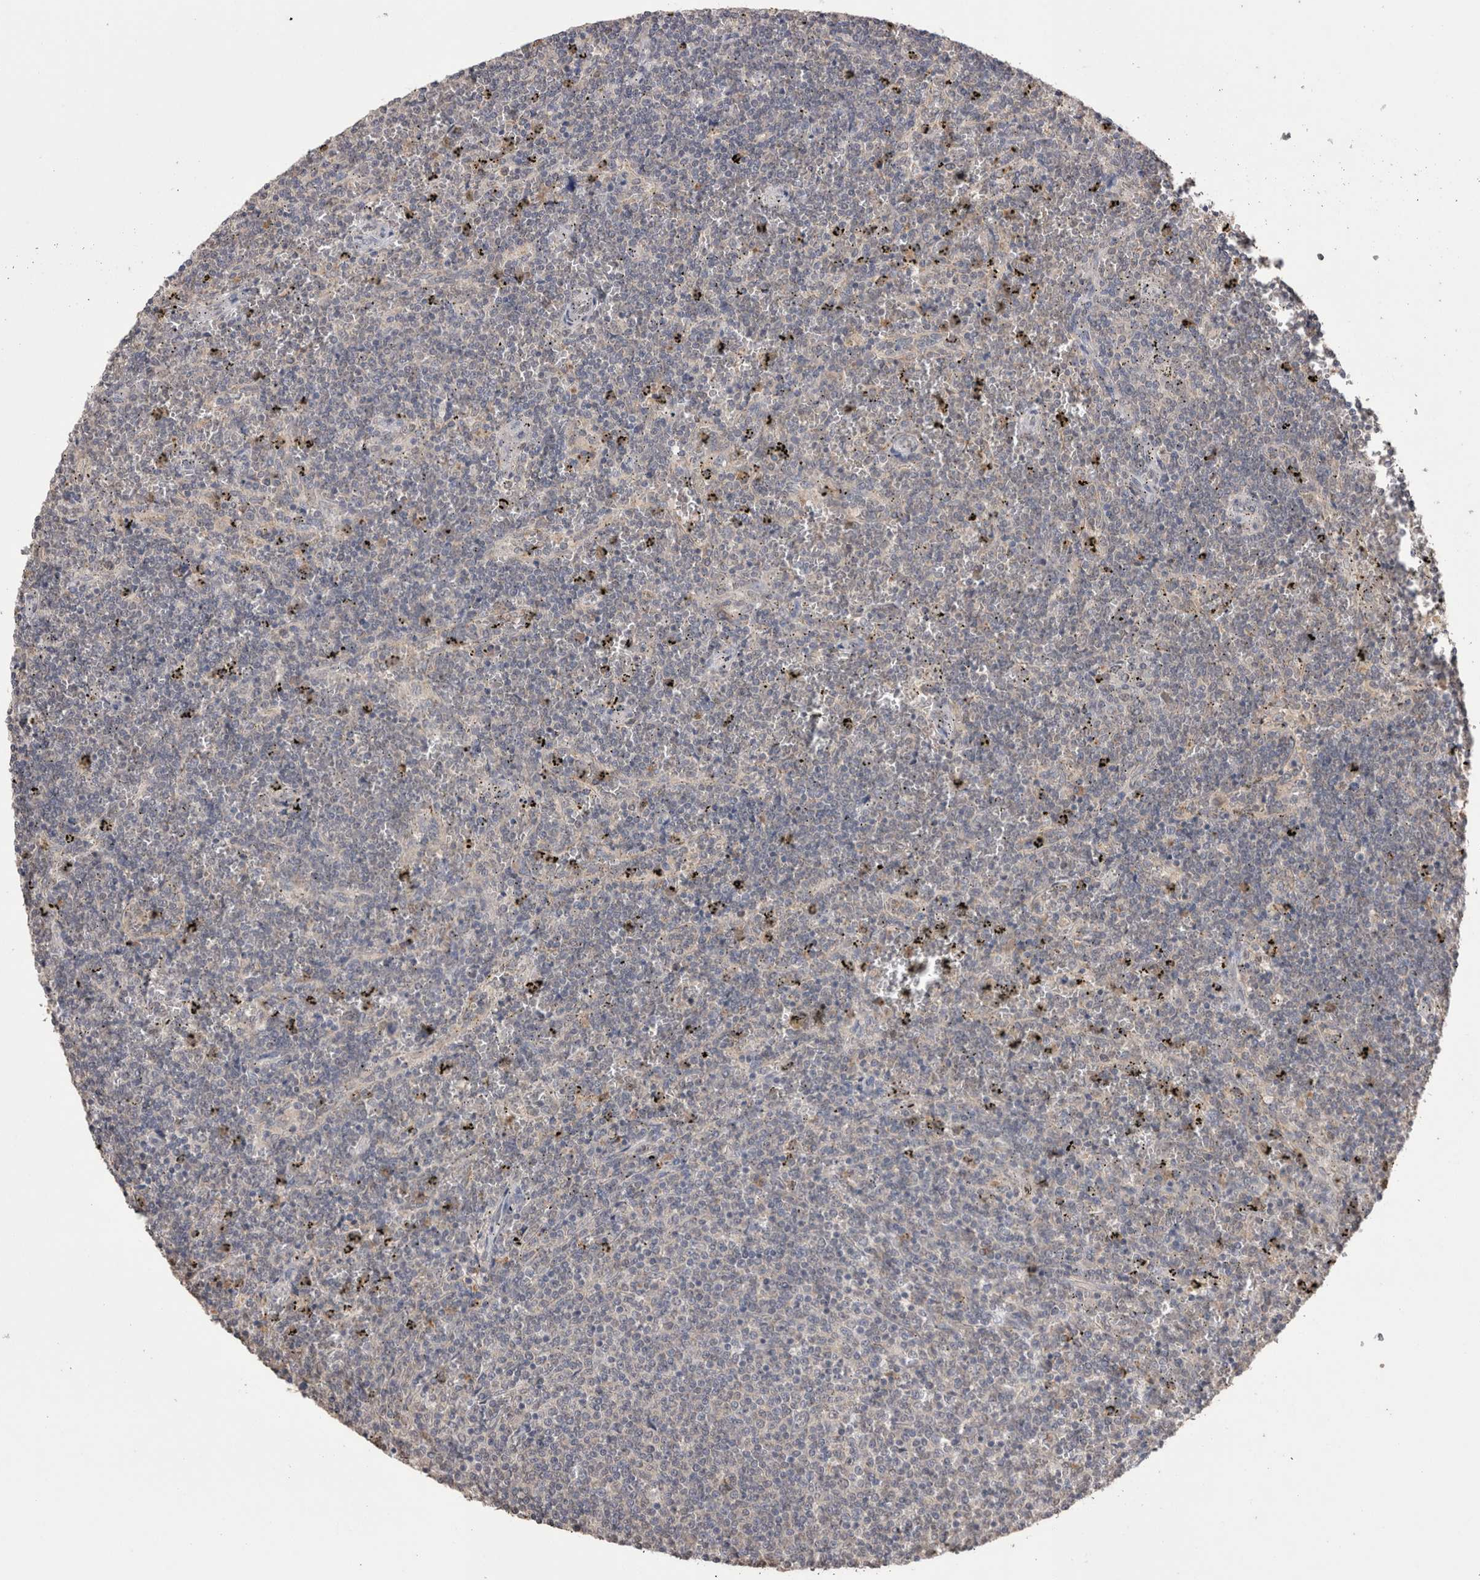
{"staining": {"intensity": "negative", "quantity": "none", "location": "none"}, "tissue": "lymphoma", "cell_type": "Tumor cells", "image_type": "cancer", "snomed": [{"axis": "morphology", "description": "Malignant lymphoma, non-Hodgkin's type, Low grade"}, {"axis": "topography", "description": "Spleen"}], "caption": "Immunohistochemical staining of malignant lymphoma, non-Hodgkin's type (low-grade) reveals no significant expression in tumor cells.", "gene": "GRK5", "patient": {"sex": "female", "age": 50}}